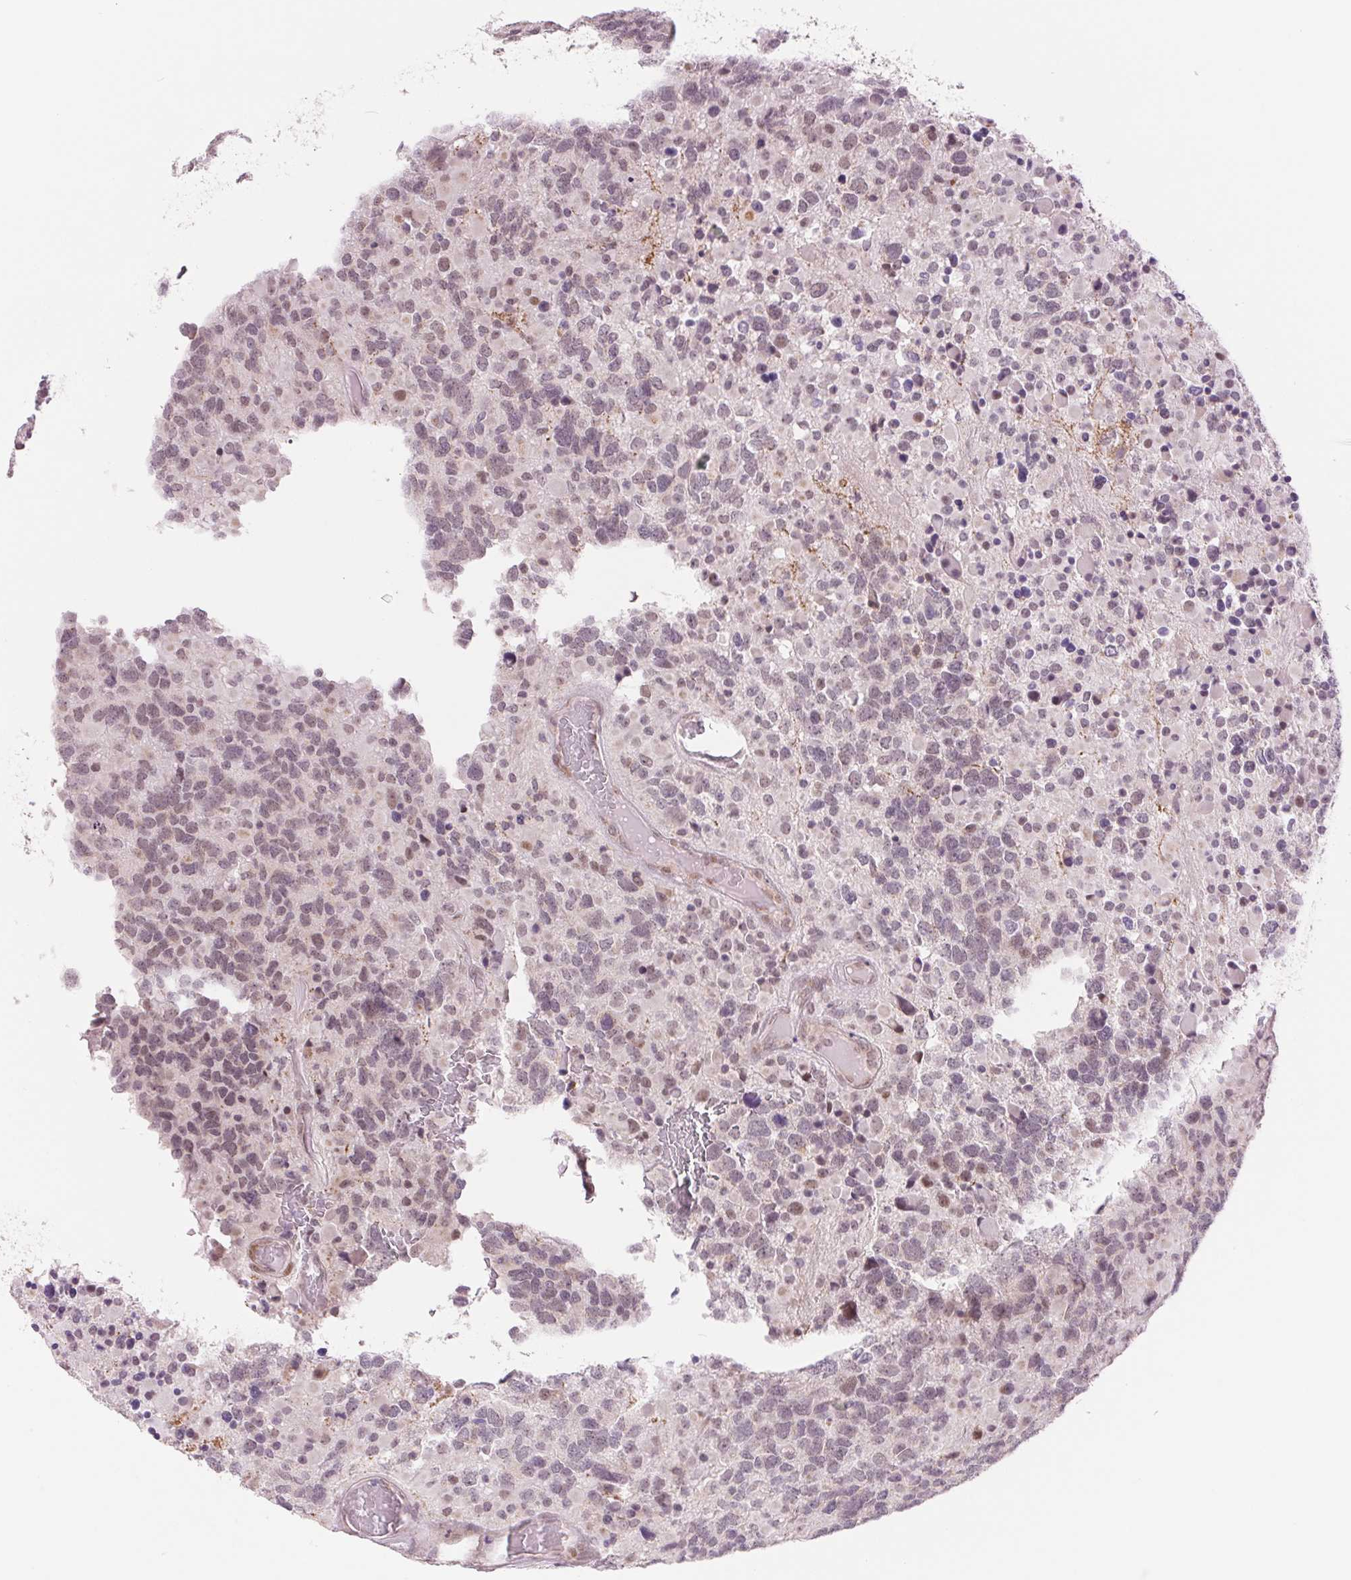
{"staining": {"intensity": "weak", "quantity": "<25%", "location": "nuclear"}, "tissue": "glioma", "cell_type": "Tumor cells", "image_type": "cancer", "snomed": [{"axis": "morphology", "description": "Glioma, malignant, High grade"}, {"axis": "topography", "description": "Brain"}], "caption": "Glioma stained for a protein using IHC exhibits no positivity tumor cells.", "gene": "ARHGAP32", "patient": {"sex": "female", "age": 40}}